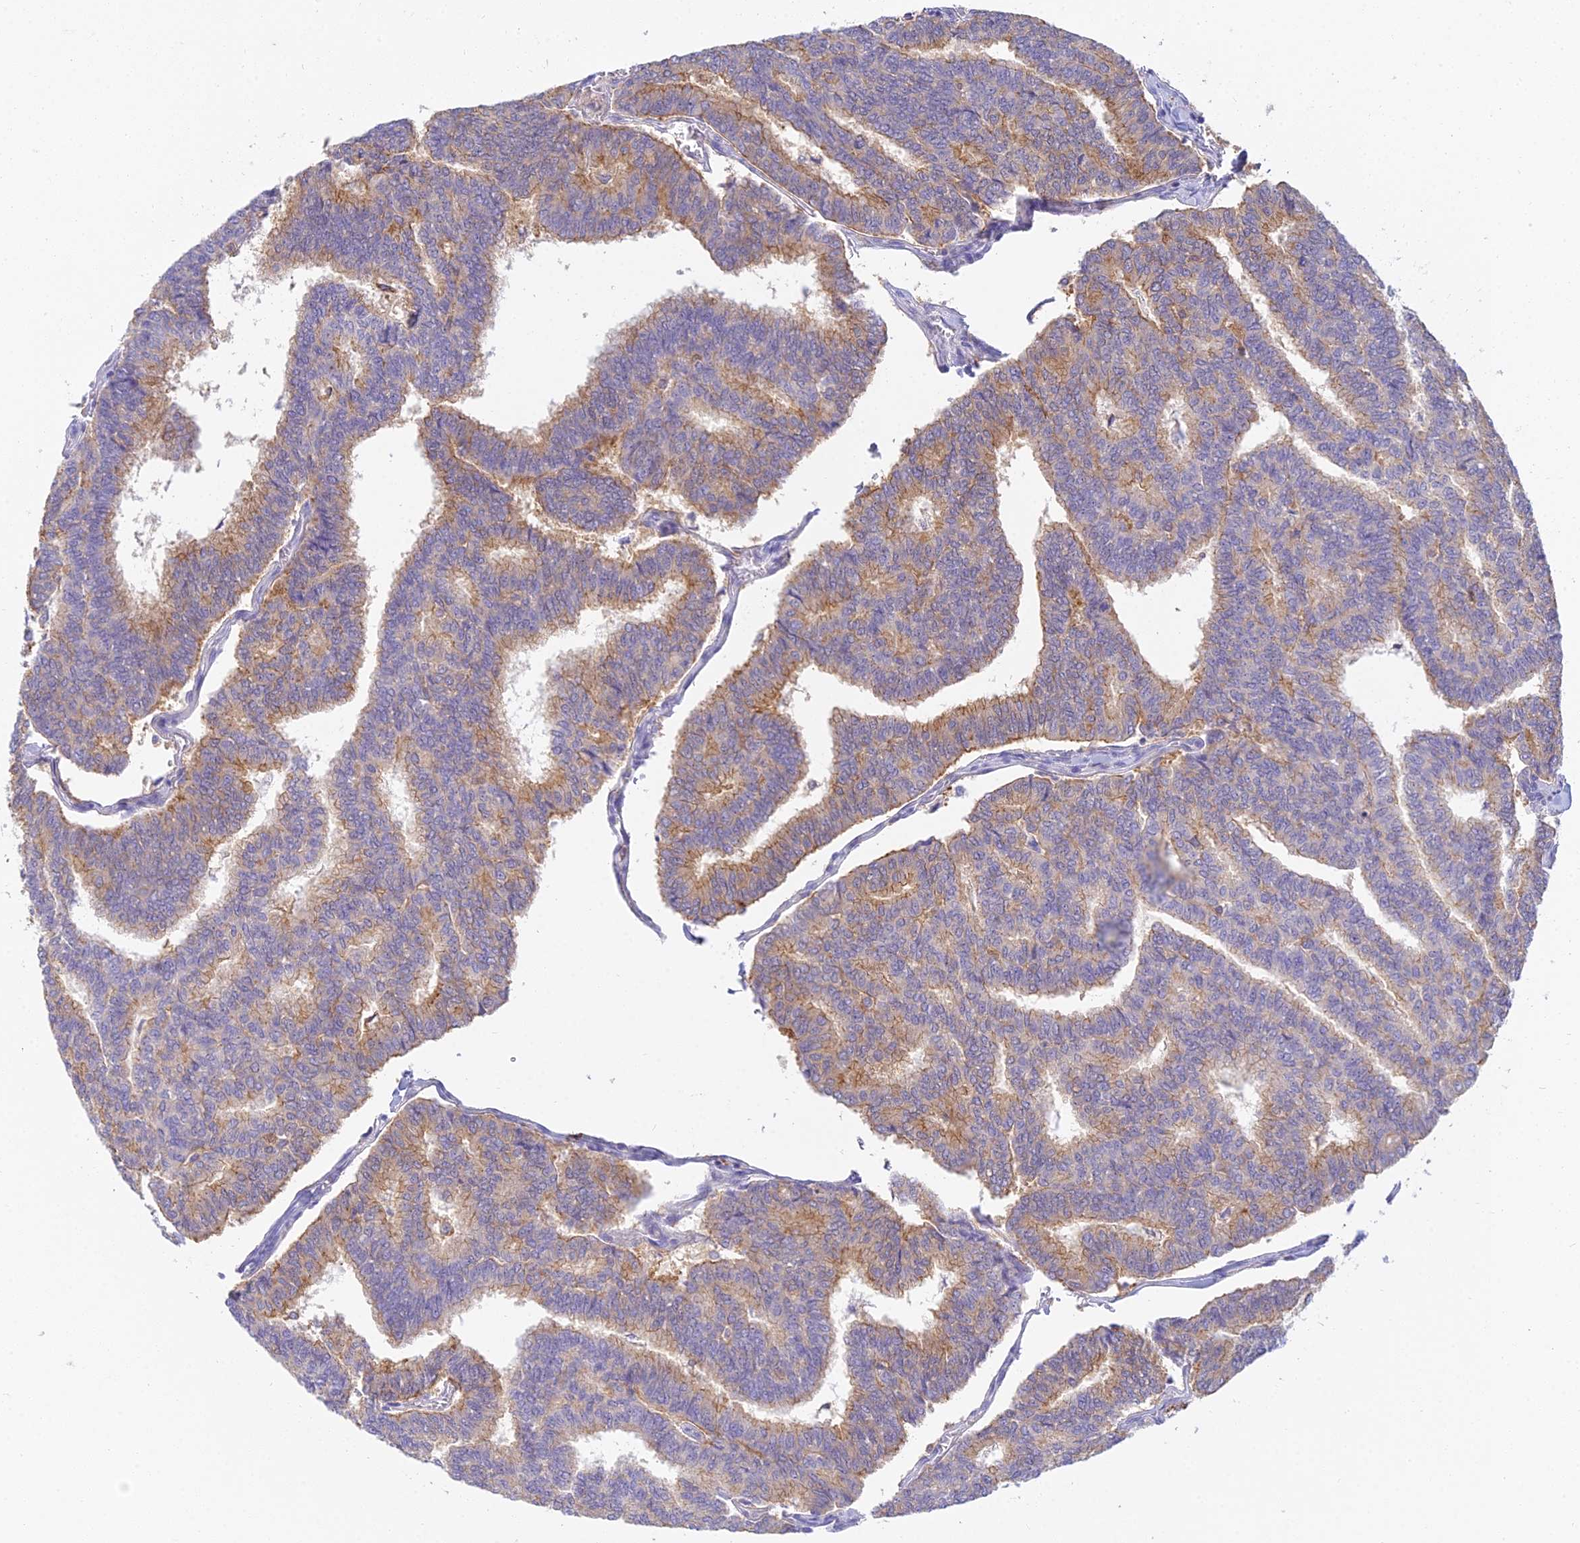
{"staining": {"intensity": "weak", "quantity": "25%-75%", "location": "cytoplasmic/membranous"}, "tissue": "thyroid cancer", "cell_type": "Tumor cells", "image_type": "cancer", "snomed": [{"axis": "morphology", "description": "Papillary adenocarcinoma, NOS"}, {"axis": "topography", "description": "Thyroid gland"}], "caption": "Protein staining of papillary adenocarcinoma (thyroid) tissue demonstrates weak cytoplasmic/membranous positivity in approximately 25%-75% of tumor cells. Immunohistochemistry stains the protein in brown and the nuclei are stained blue.", "gene": "UBE2G1", "patient": {"sex": "female", "age": 35}}